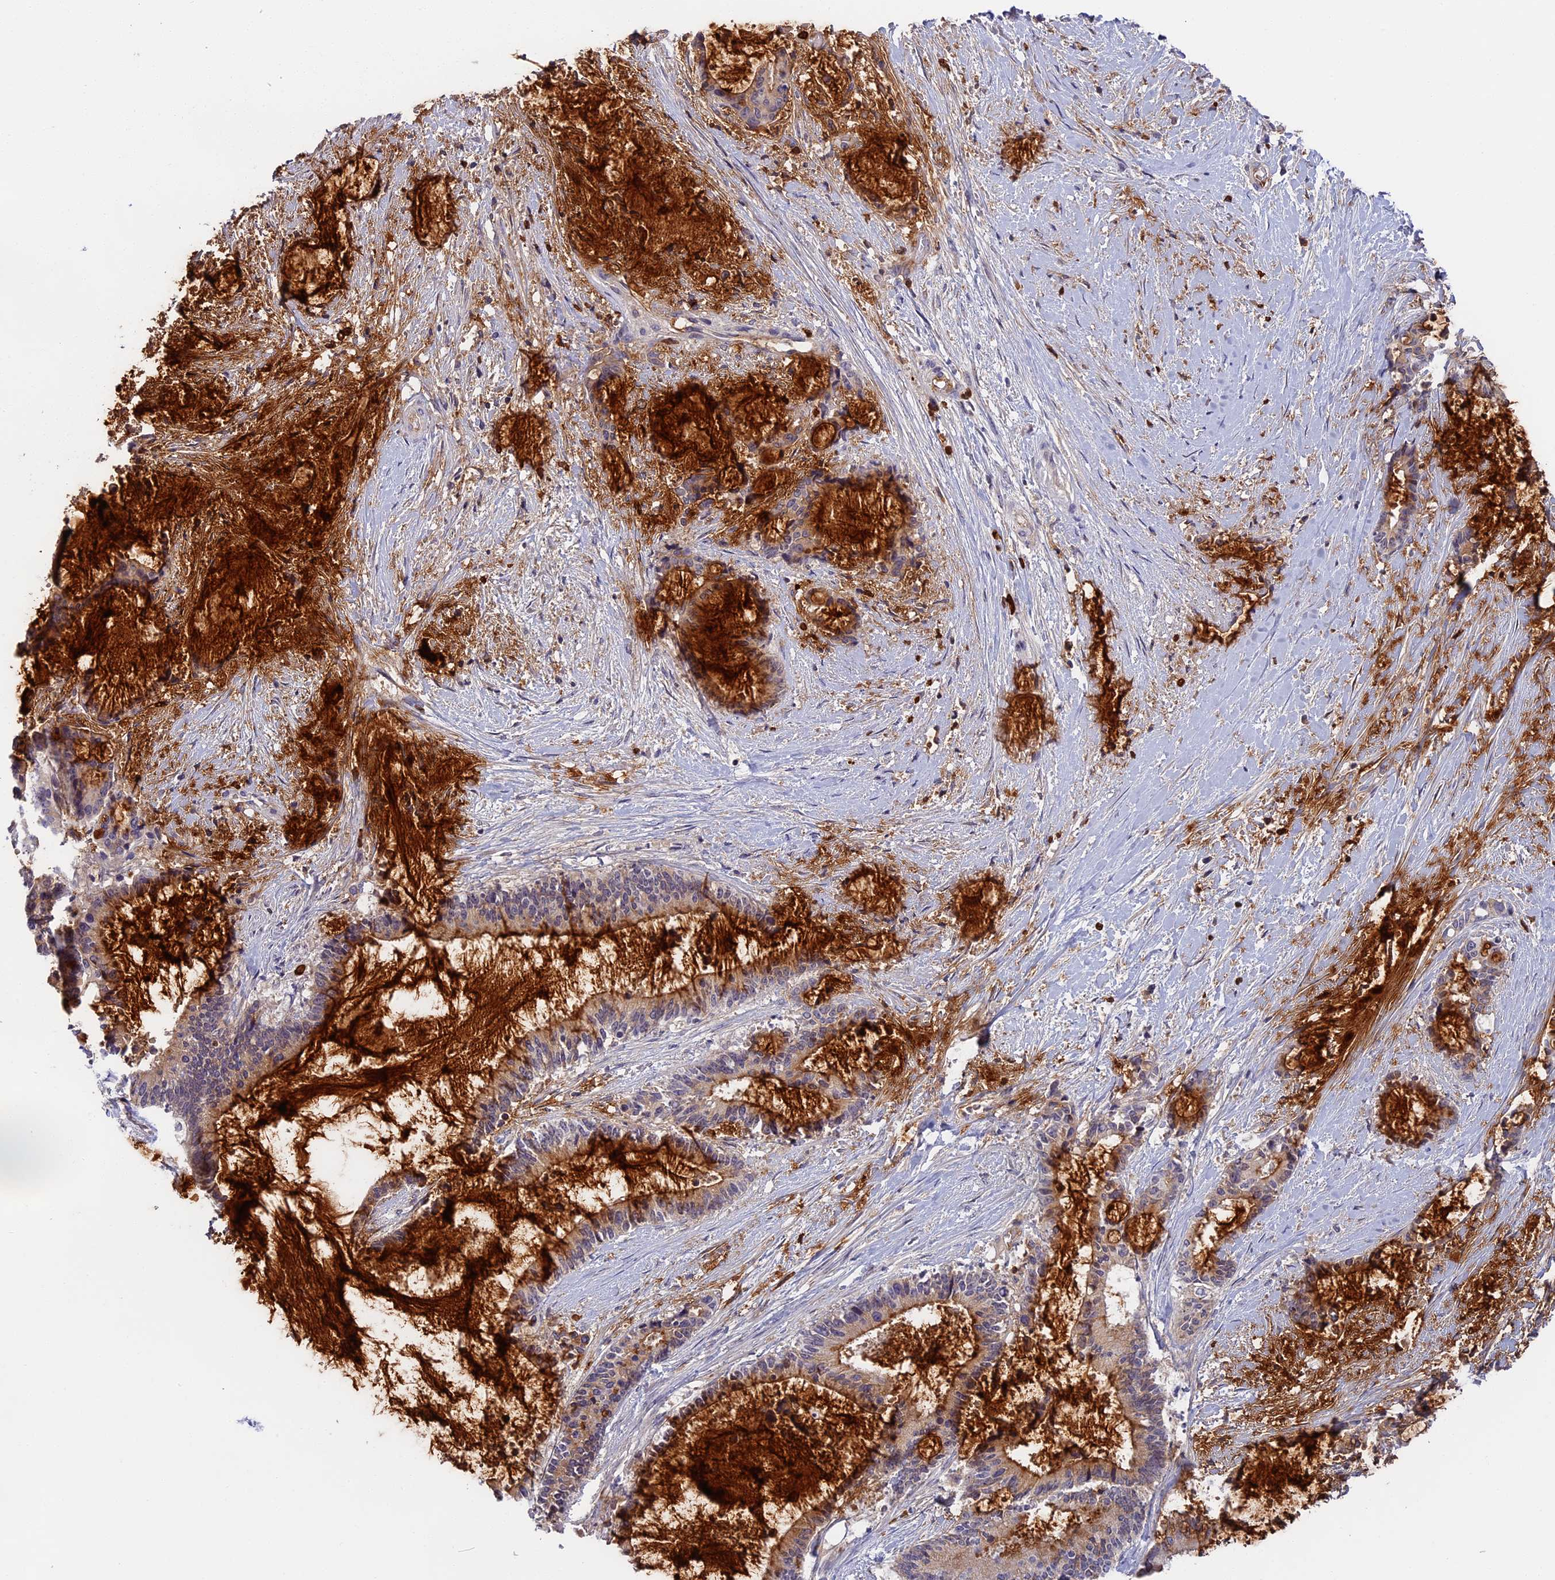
{"staining": {"intensity": "moderate", "quantity": "25%-75%", "location": "cytoplasmic/membranous"}, "tissue": "liver cancer", "cell_type": "Tumor cells", "image_type": "cancer", "snomed": [{"axis": "morphology", "description": "Normal tissue, NOS"}, {"axis": "morphology", "description": "Cholangiocarcinoma"}, {"axis": "topography", "description": "Liver"}, {"axis": "topography", "description": "Peripheral nerve tissue"}], "caption": "Immunohistochemical staining of human liver cholangiocarcinoma shows medium levels of moderate cytoplasmic/membranous staining in about 25%-75% of tumor cells.", "gene": "ADGRD1", "patient": {"sex": "female", "age": 73}}